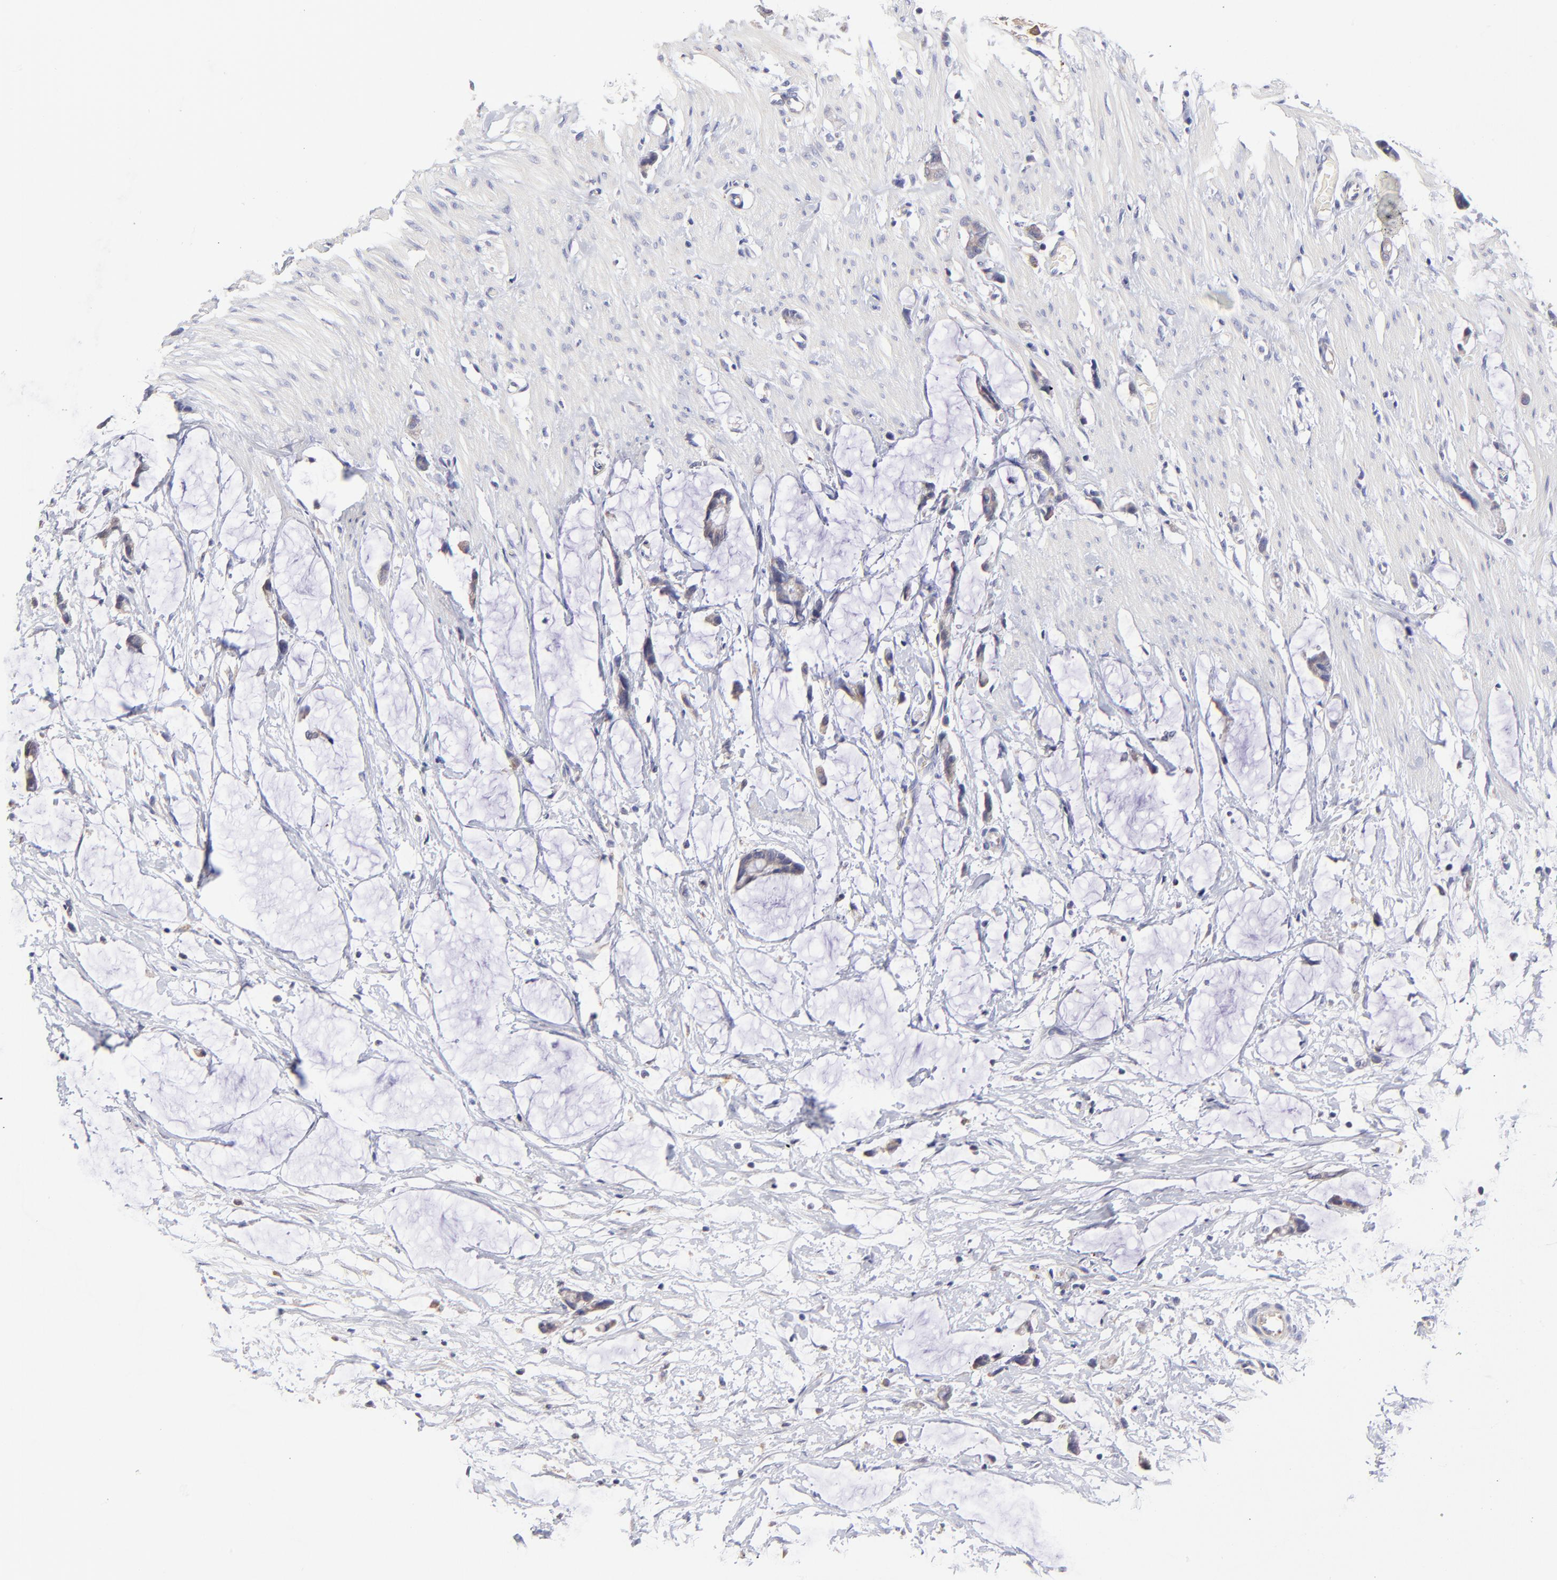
{"staining": {"intensity": "weak", "quantity": ">75%", "location": "cytoplasmic/membranous"}, "tissue": "colorectal cancer", "cell_type": "Tumor cells", "image_type": "cancer", "snomed": [{"axis": "morphology", "description": "Adenocarcinoma, NOS"}, {"axis": "topography", "description": "Colon"}], "caption": "High-power microscopy captured an IHC photomicrograph of colorectal cancer, revealing weak cytoplasmic/membranous expression in approximately >75% of tumor cells.", "gene": "GCSAM", "patient": {"sex": "male", "age": 14}}